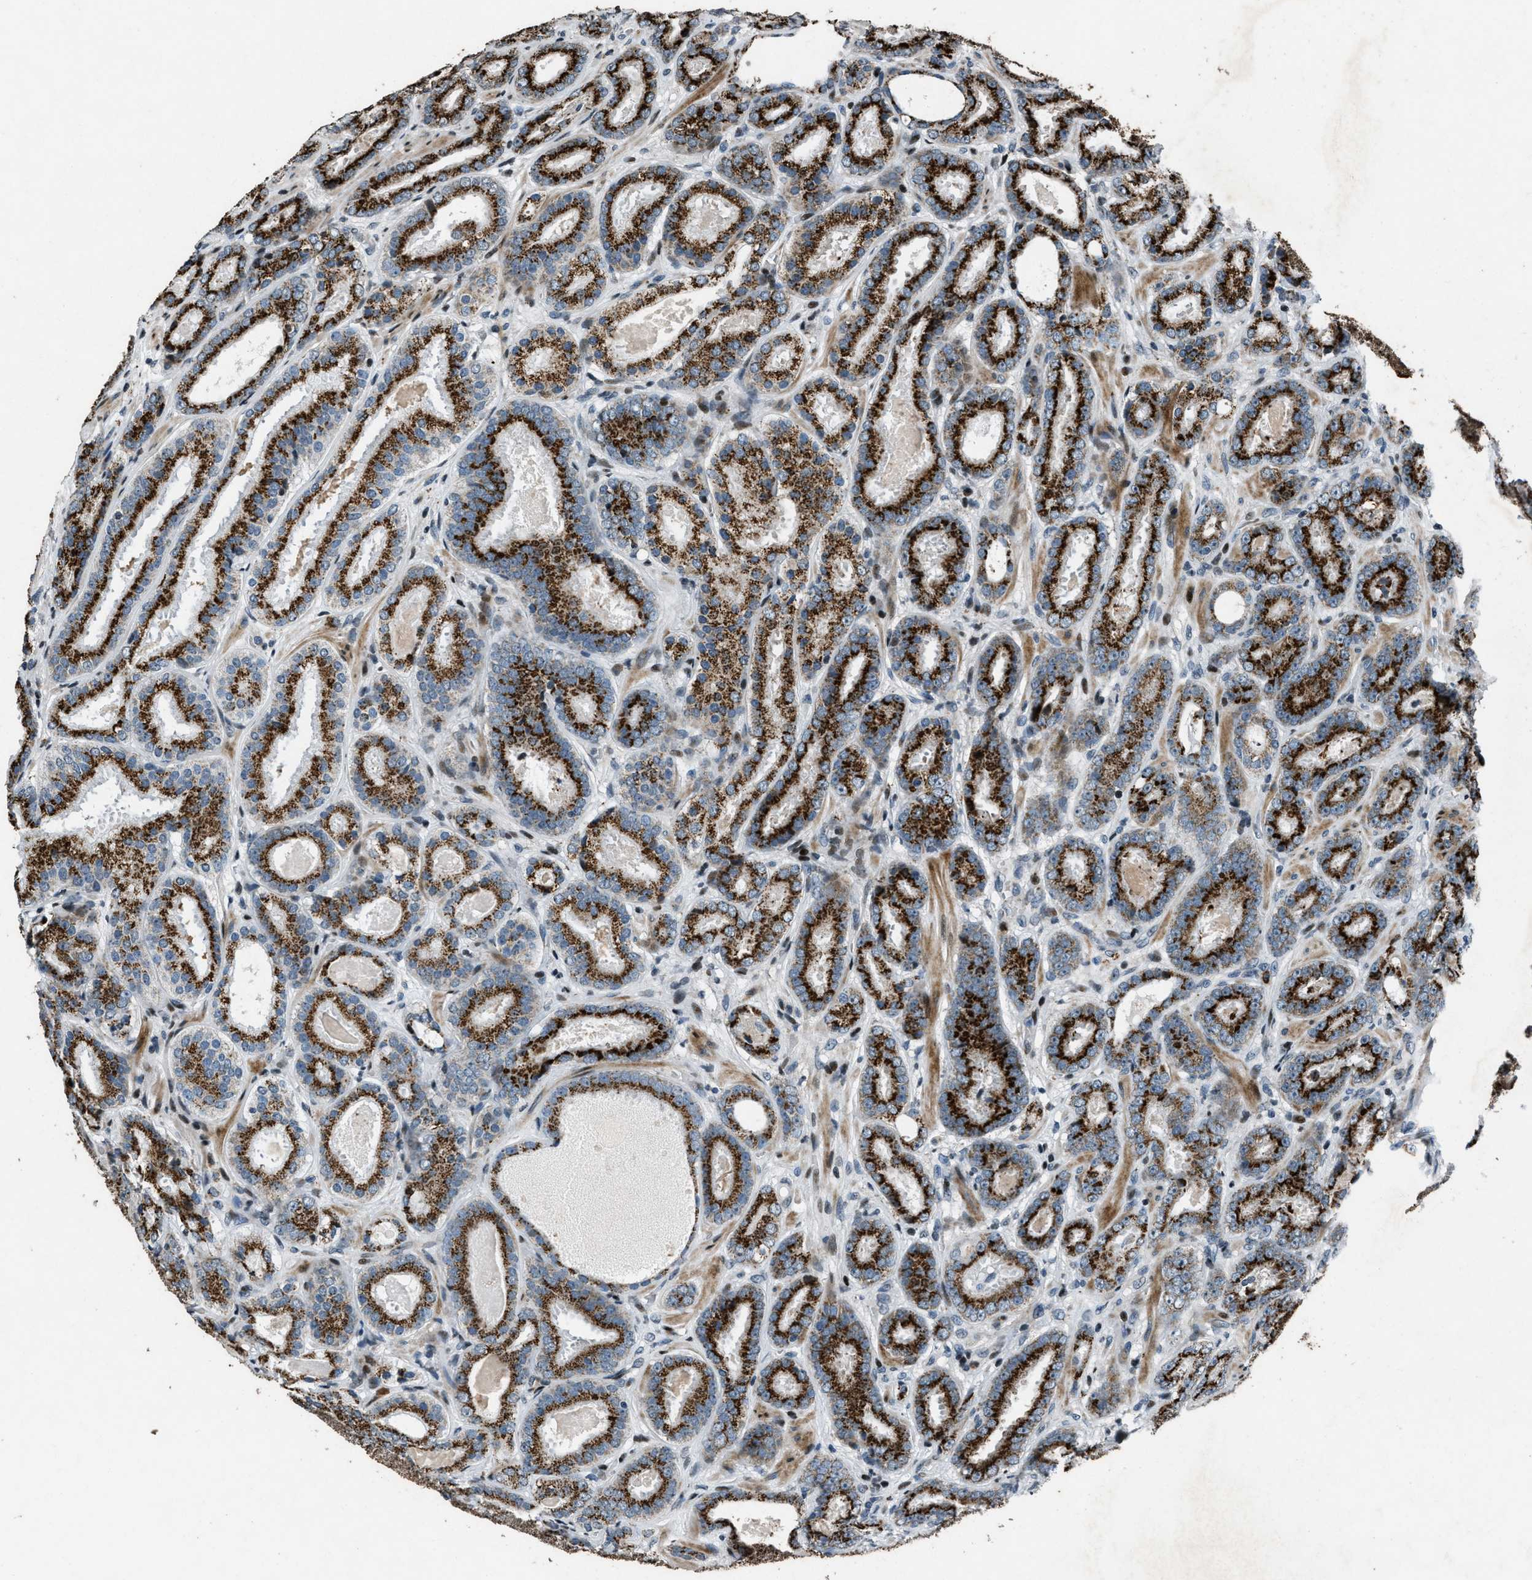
{"staining": {"intensity": "strong", "quantity": ">75%", "location": "cytoplasmic/membranous"}, "tissue": "prostate cancer", "cell_type": "Tumor cells", "image_type": "cancer", "snomed": [{"axis": "morphology", "description": "Adenocarcinoma, Low grade"}, {"axis": "topography", "description": "Prostate"}], "caption": "Protein expression analysis of prostate low-grade adenocarcinoma demonstrates strong cytoplasmic/membranous positivity in approximately >75% of tumor cells.", "gene": "GPC6", "patient": {"sex": "male", "age": 69}}